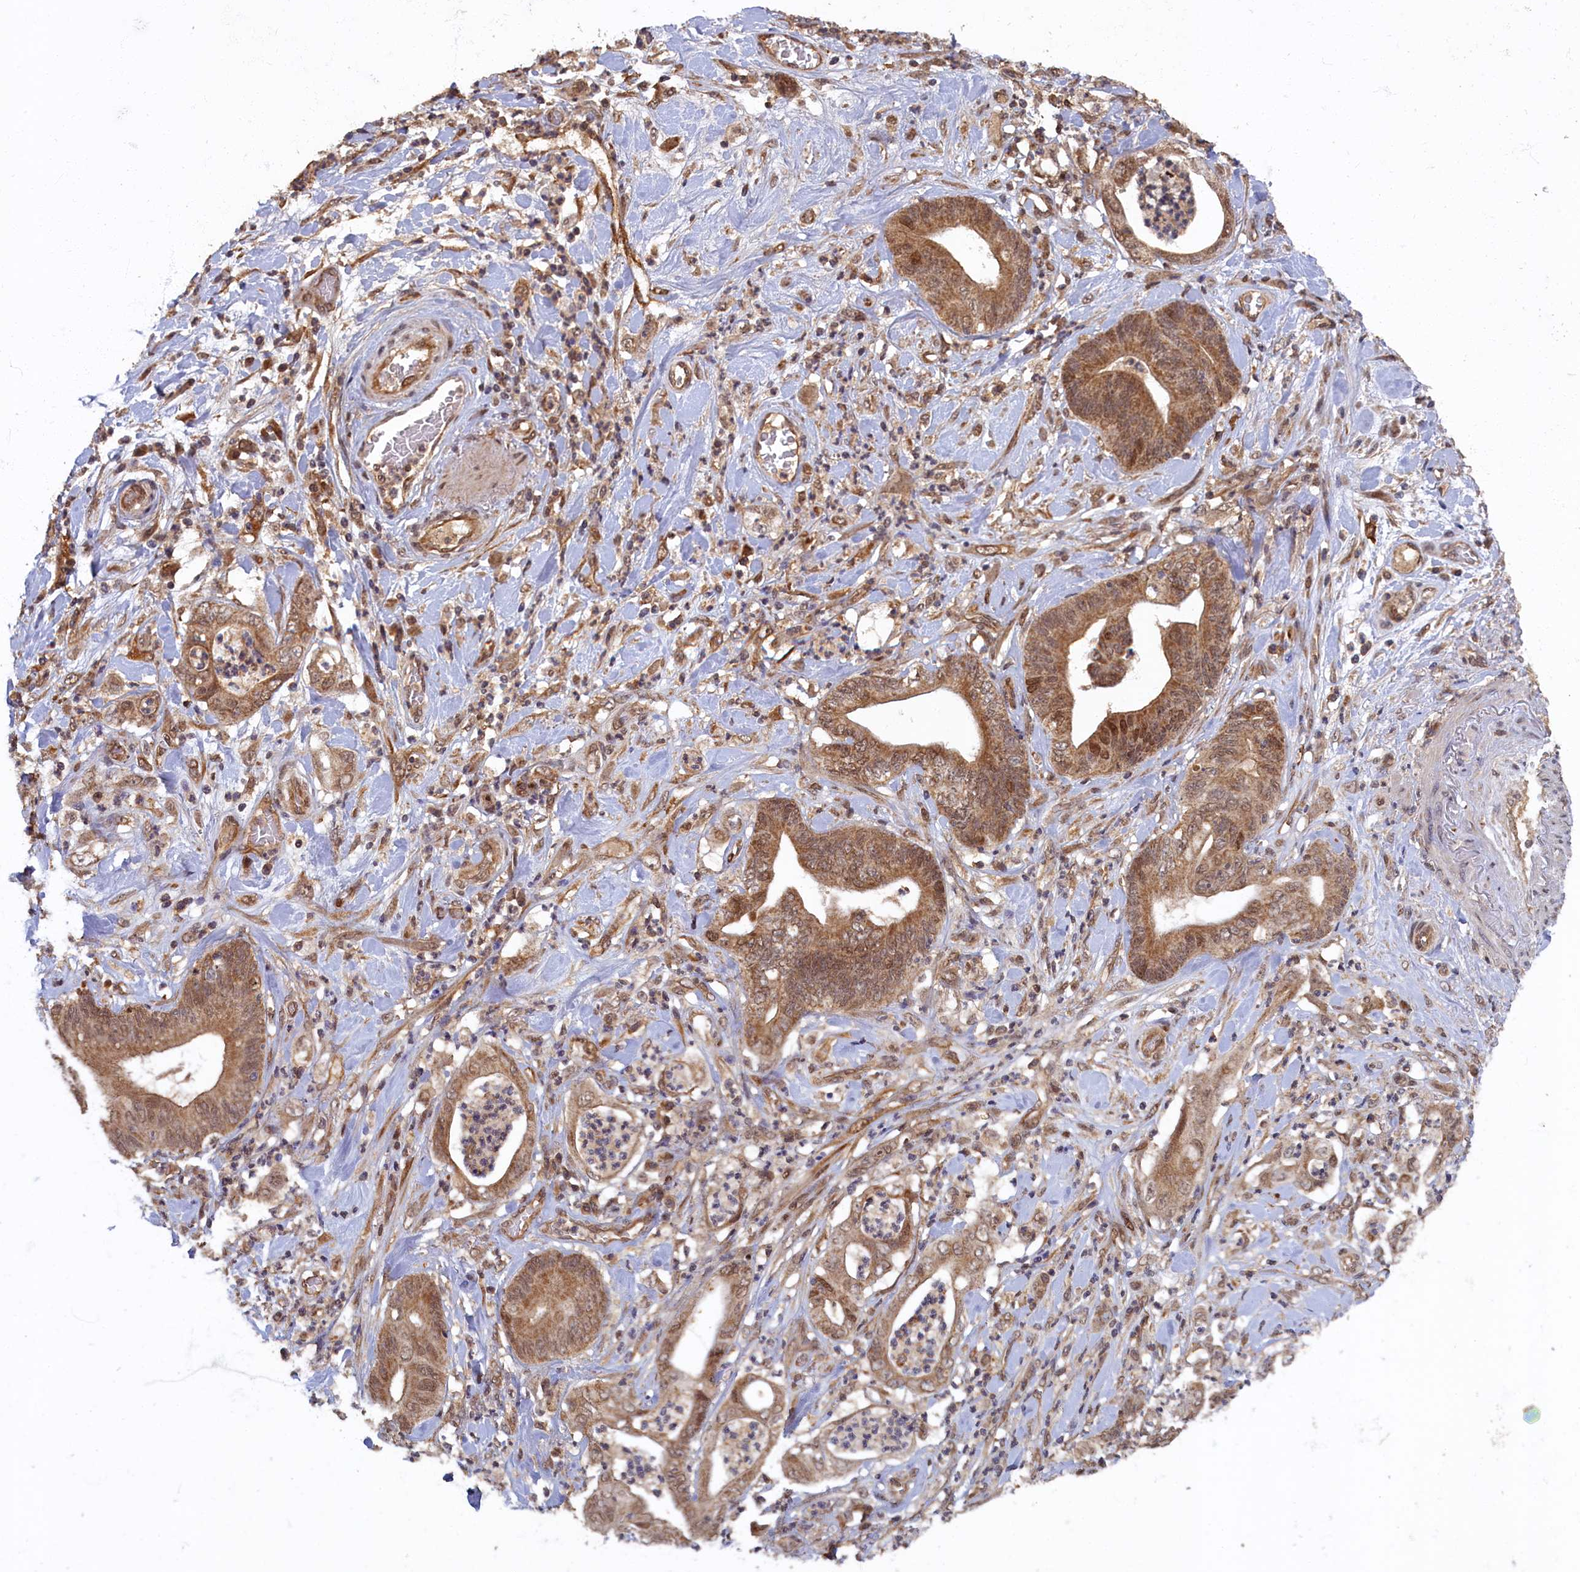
{"staining": {"intensity": "moderate", "quantity": ">75%", "location": "cytoplasmic/membranous,nuclear"}, "tissue": "stomach cancer", "cell_type": "Tumor cells", "image_type": "cancer", "snomed": [{"axis": "morphology", "description": "Adenocarcinoma, NOS"}, {"axis": "topography", "description": "Stomach"}], "caption": "Immunohistochemical staining of adenocarcinoma (stomach) demonstrates medium levels of moderate cytoplasmic/membranous and nuclear positivity in approximately >75% of tumor cells.", "gene": "BRCA1", "patient": {"sex": "female", "age": 73}}